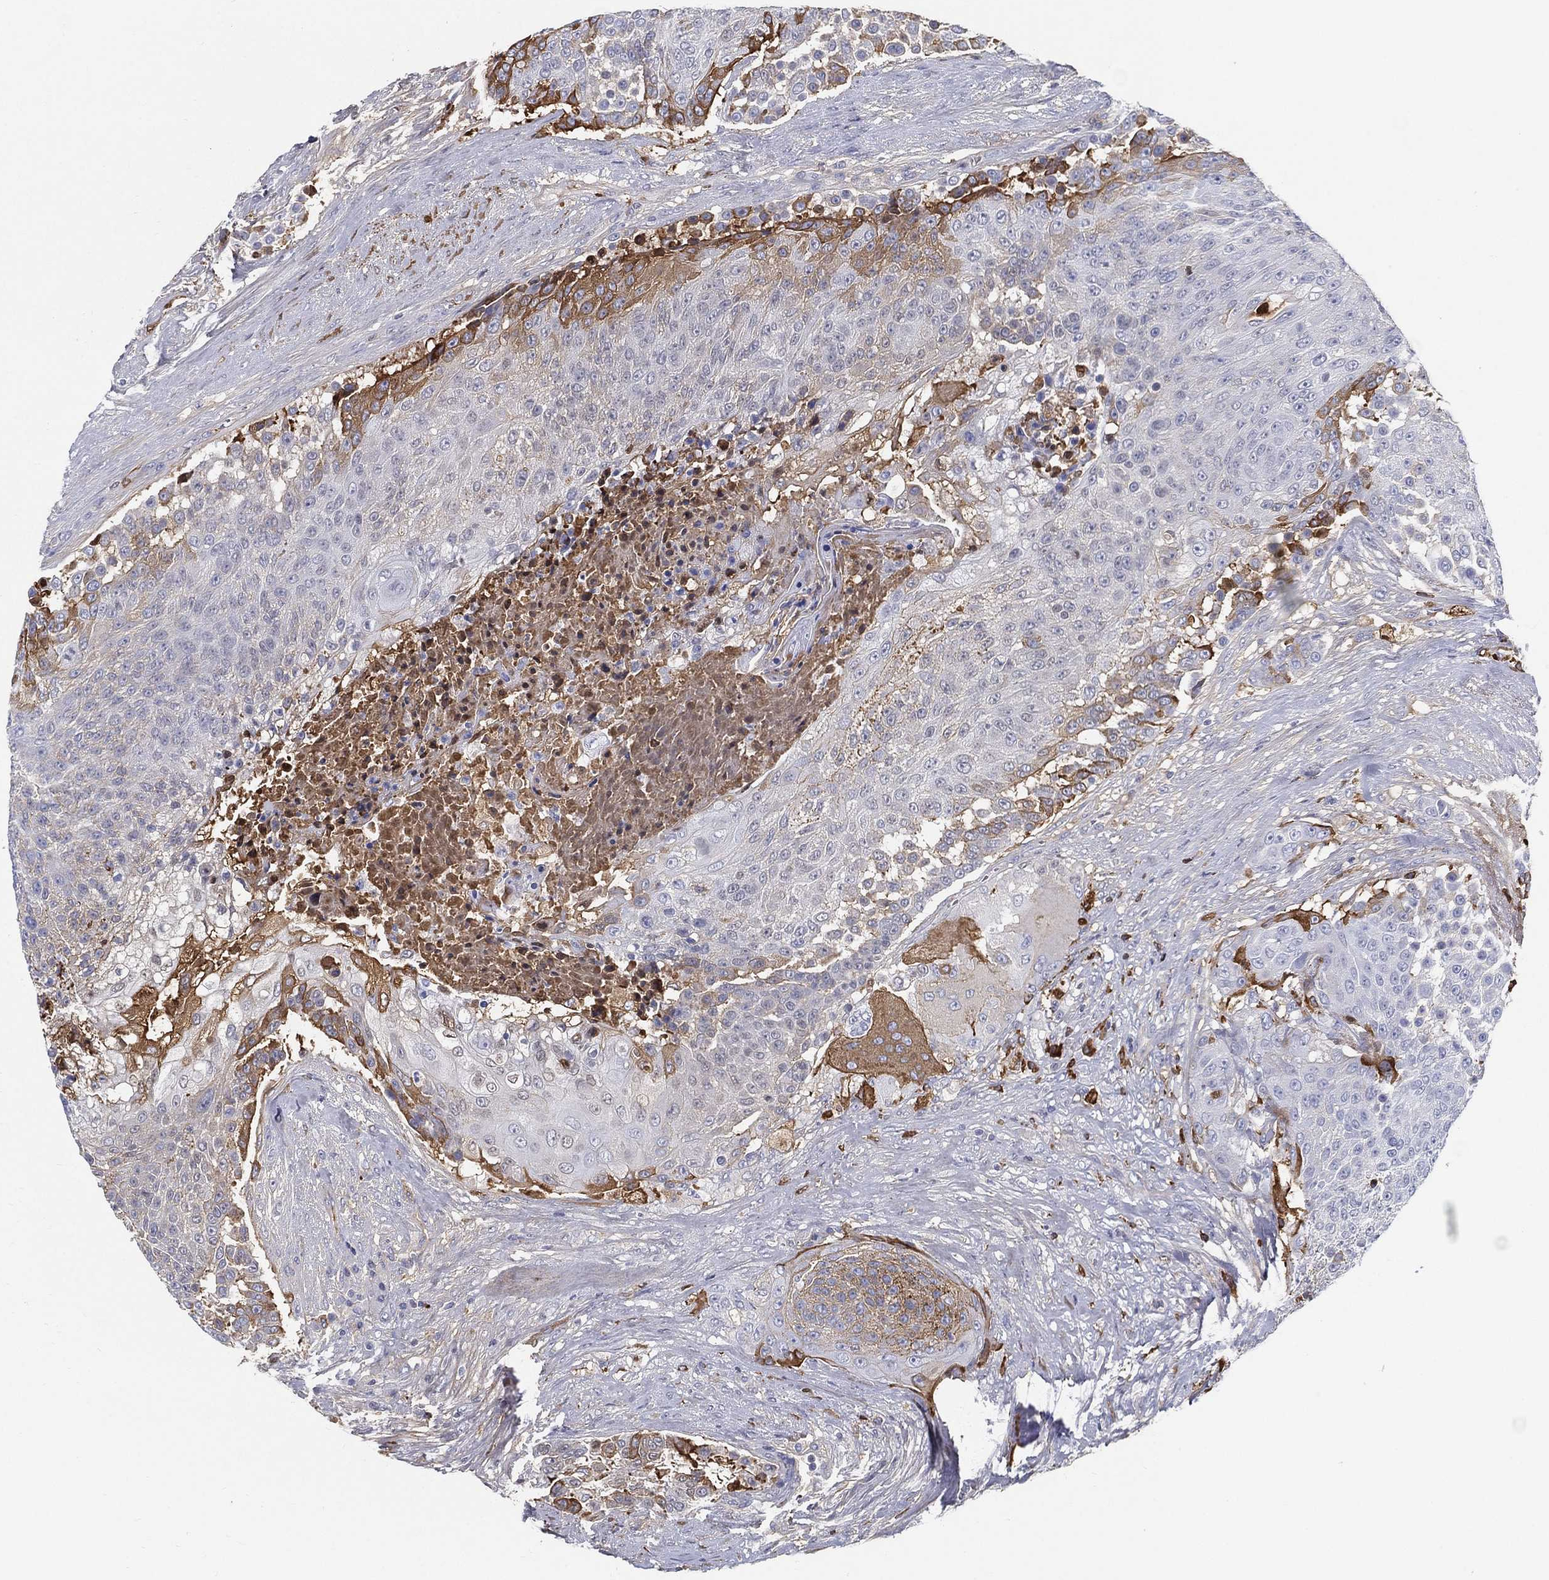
{"staining": {"intensity": "weak", "quantity": "<25%", "location": "cytoplasmic/membranous"}, "tissue": "urothelial cancer", "cell_type": "Tumor cells", "image_type": "cancer", "snomed": [{"axis": "morphology", "description": "Urothelial carcinoma, High grade"}, {"axis": "topography", "description": "Urinary bladder"}], "caption": "High-grade urothelial carcinoma was stained to show a protein in brown. There is no significant expression in tumor cells.", "gene": "IFNB1", "patient": {"sex": "female", "age": 63}}